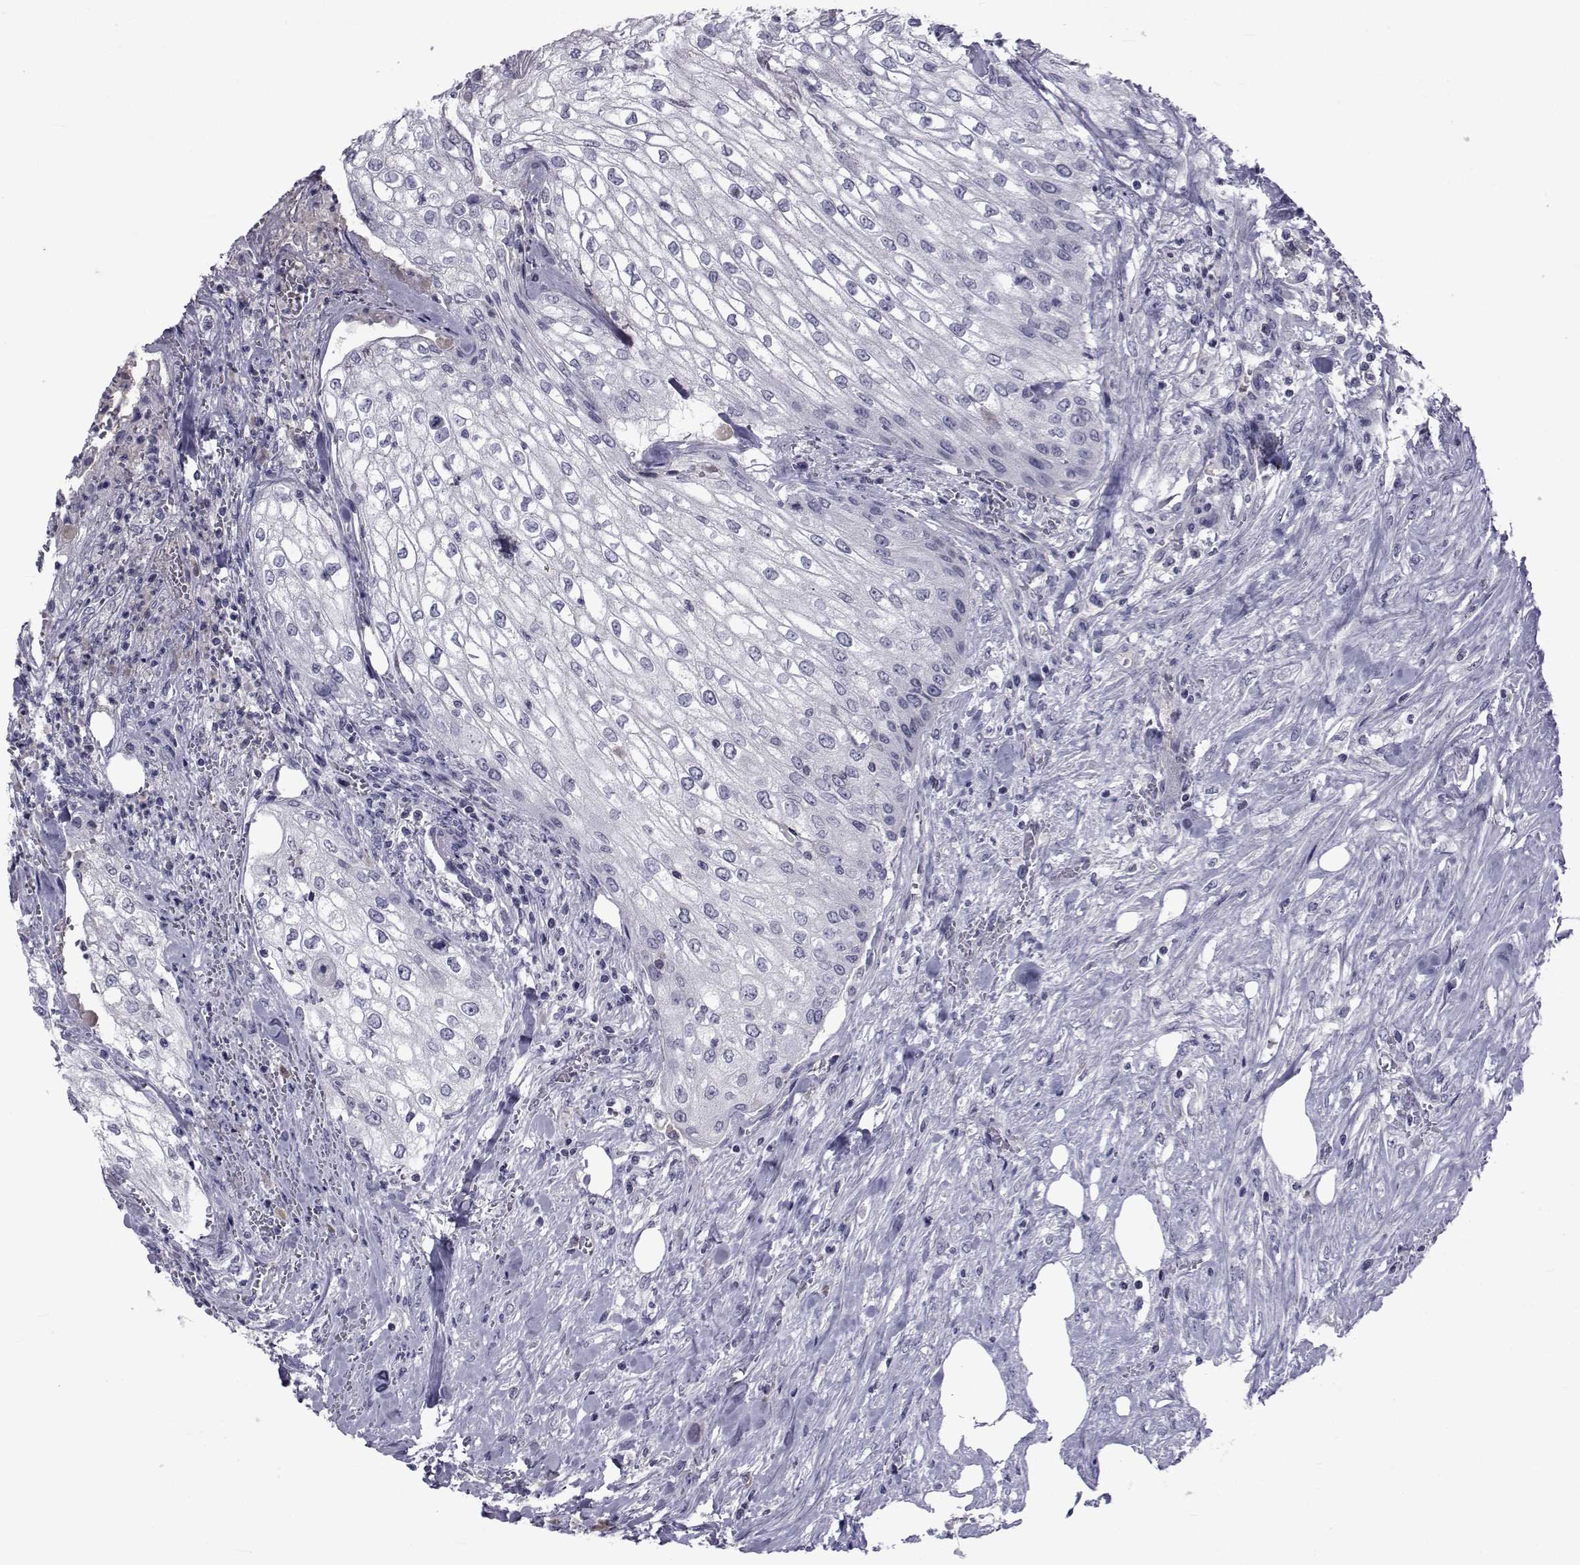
{"staining": {"intensity": "negative", "quantity": "none", "location": "none"}, "tissue": "urothelial cancer", "cell_type": "Tumor cells", "image_type": "cancer", "snomed": [{"axis": "morphology", "description": "Urothelial carcinoma, High grade"}, {"axis": "topography", "description": "Urinary bladder"}], "caption": "A photomicrograph of urothelial carcinoma (high-grade) stained for a protein displays no brown staining in tumor cells.", "gene": "PAX2", "patient": {"sex": "male", "age": 62}}